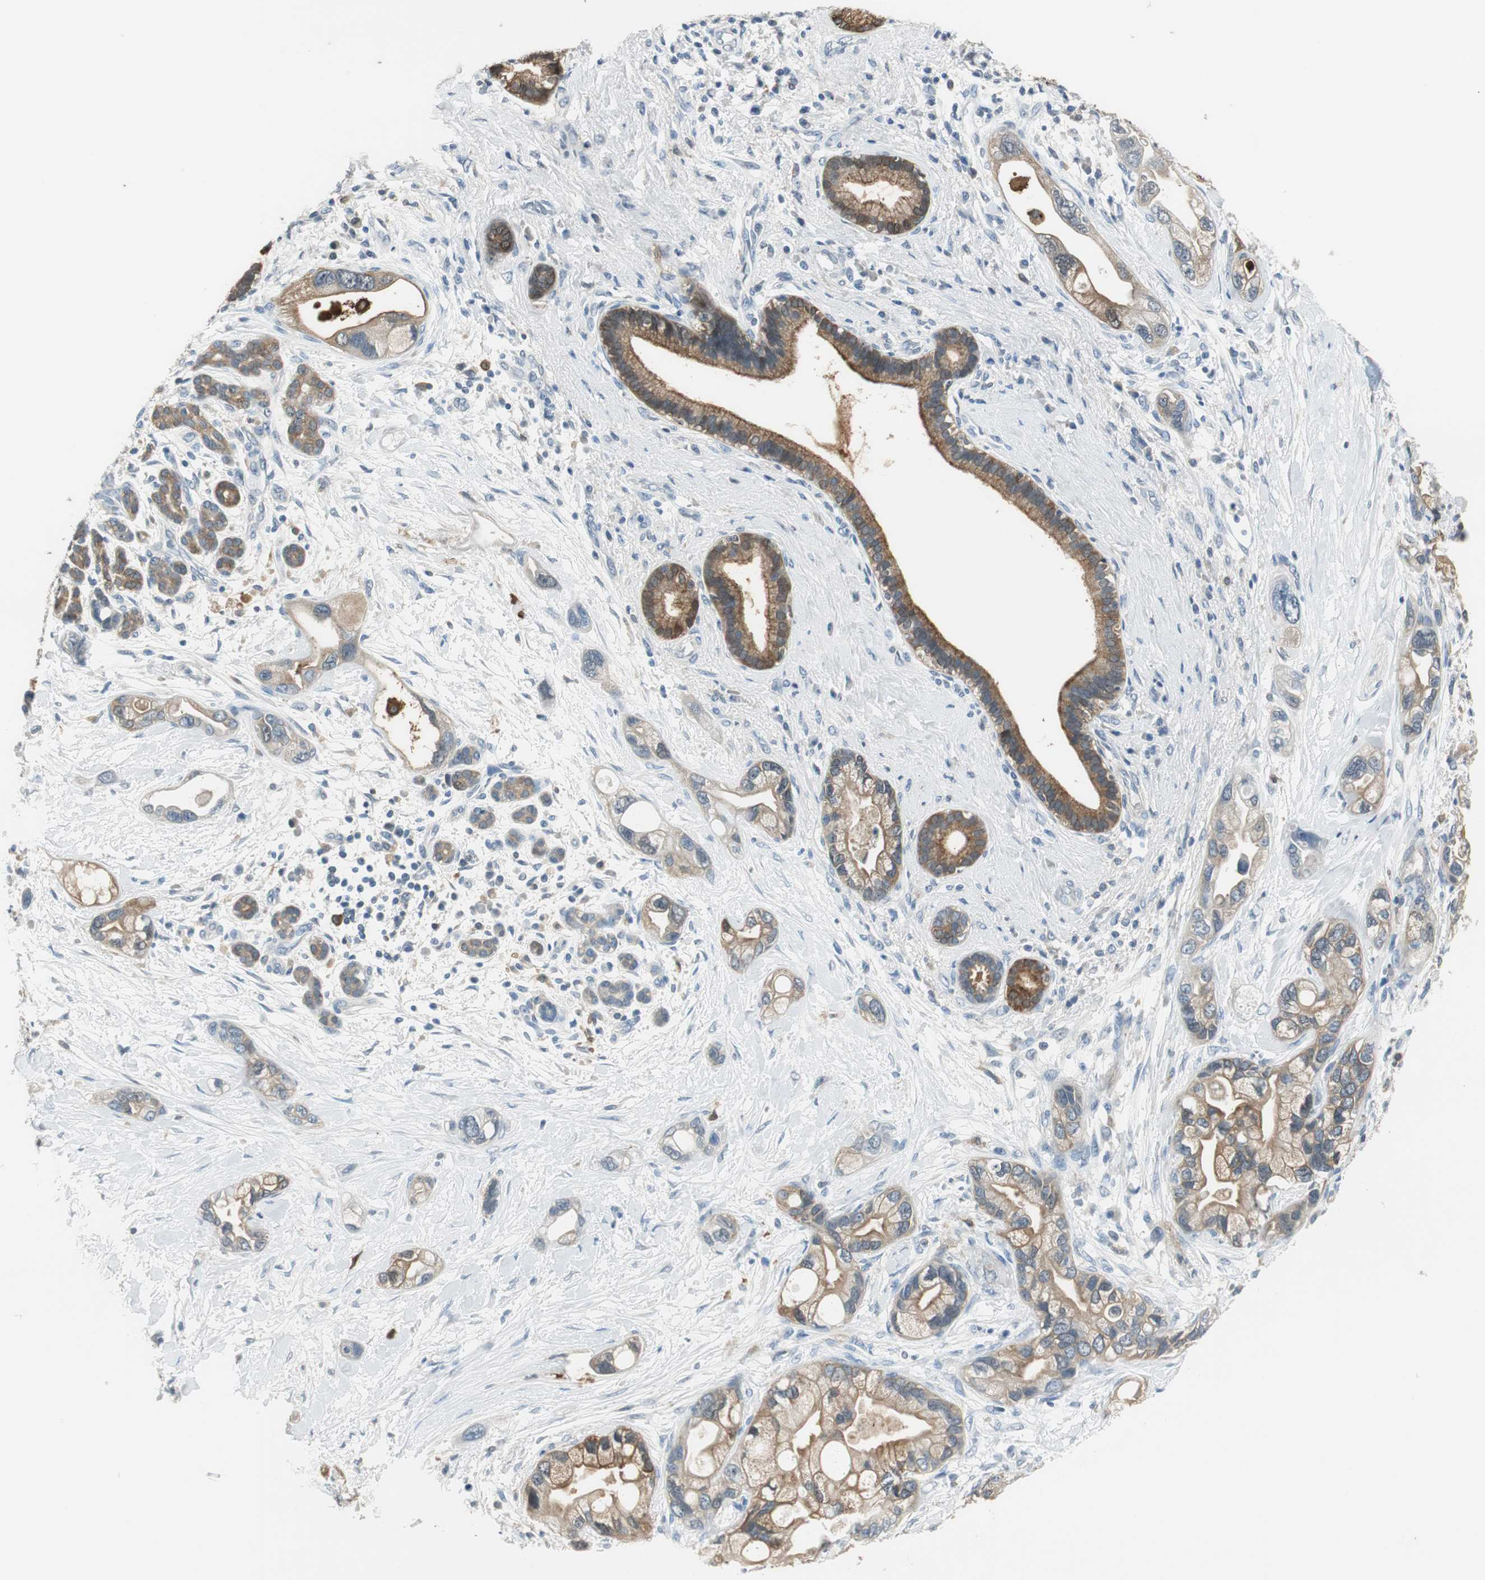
{"staining": {"intensity": "weak", "quantity": "25%-75%", "location": "cytoplasmic/membranous"}, "tissue": "pancreatic cancer", "cell_type": "Tumor cells", "image_type": "cancer", "snomed": [{"axis": "morphology", "description": "Adenocarcinoma, NOS"}, {"axis": "topography", "description": "Pancreas"}], "caption": "The histopathology image reveals a brown stain indicating the presence of a protein in the cytoplasmic/membranous of tumor cells in pancreatic adenocarcinoma. Nuclei are stained in blue.", "gene": "MSTO1", "patient": {"sex": "female", "age": 77}}